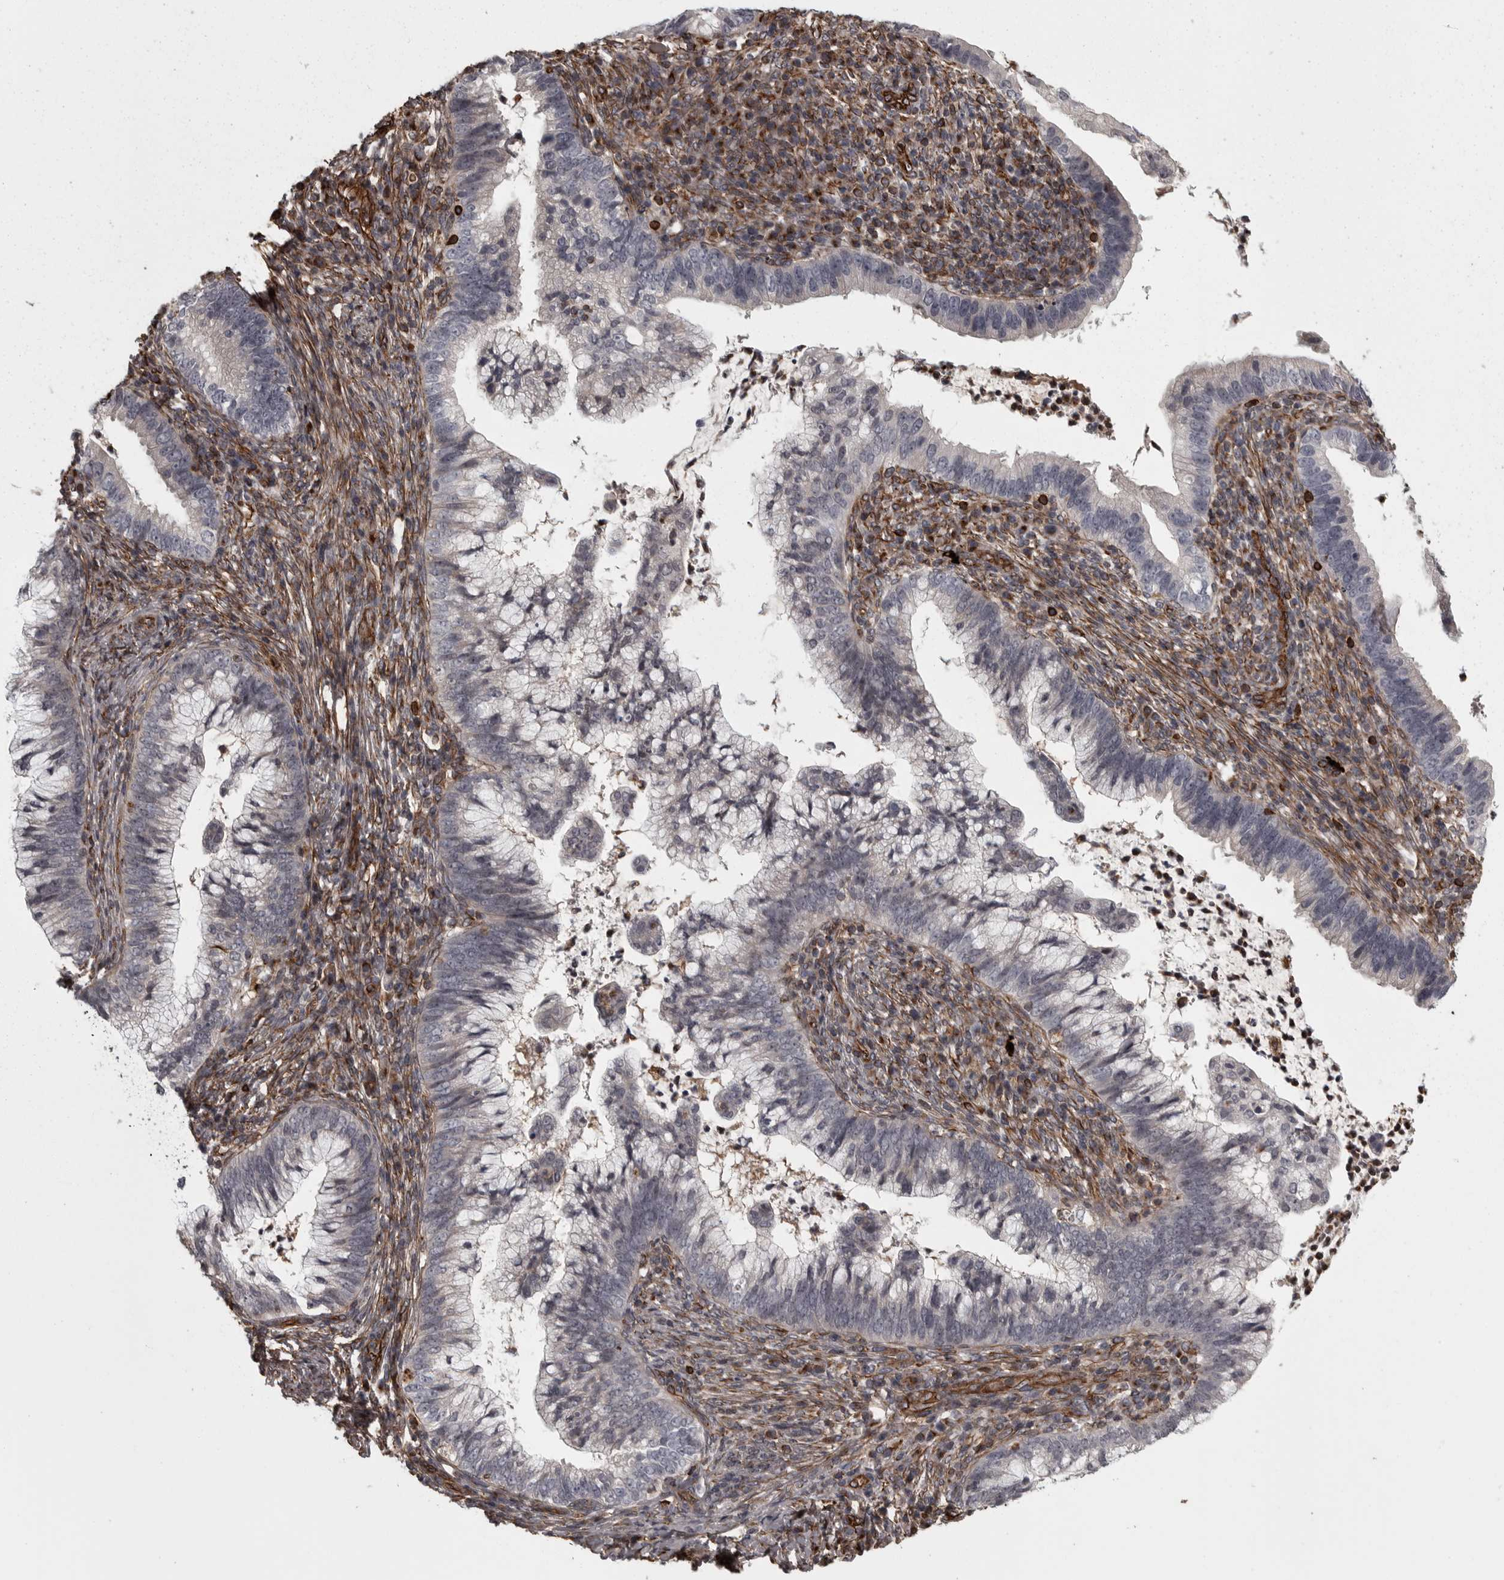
{"staining": {"intensity": "negative", "quantity": "none", "location": "none"}, "tissue": "cervical cancer", "cell_type": "Tumor cells", "image_type": "cancer", "snomed": [{"axis": "morphology", "description": "Adenocarcinoma, NOS"}, {"axis": "topography", "description": "Cervix"}], "caption": "Protein analysis of cervical cancer (adenocarcinoma) displays no significant positivity in tumor cells. (Immunohistochemistry, brightfield microscopy, high magnification).", "gene": "FAAP100", "patient": {"sex": "female", "age": 36}}